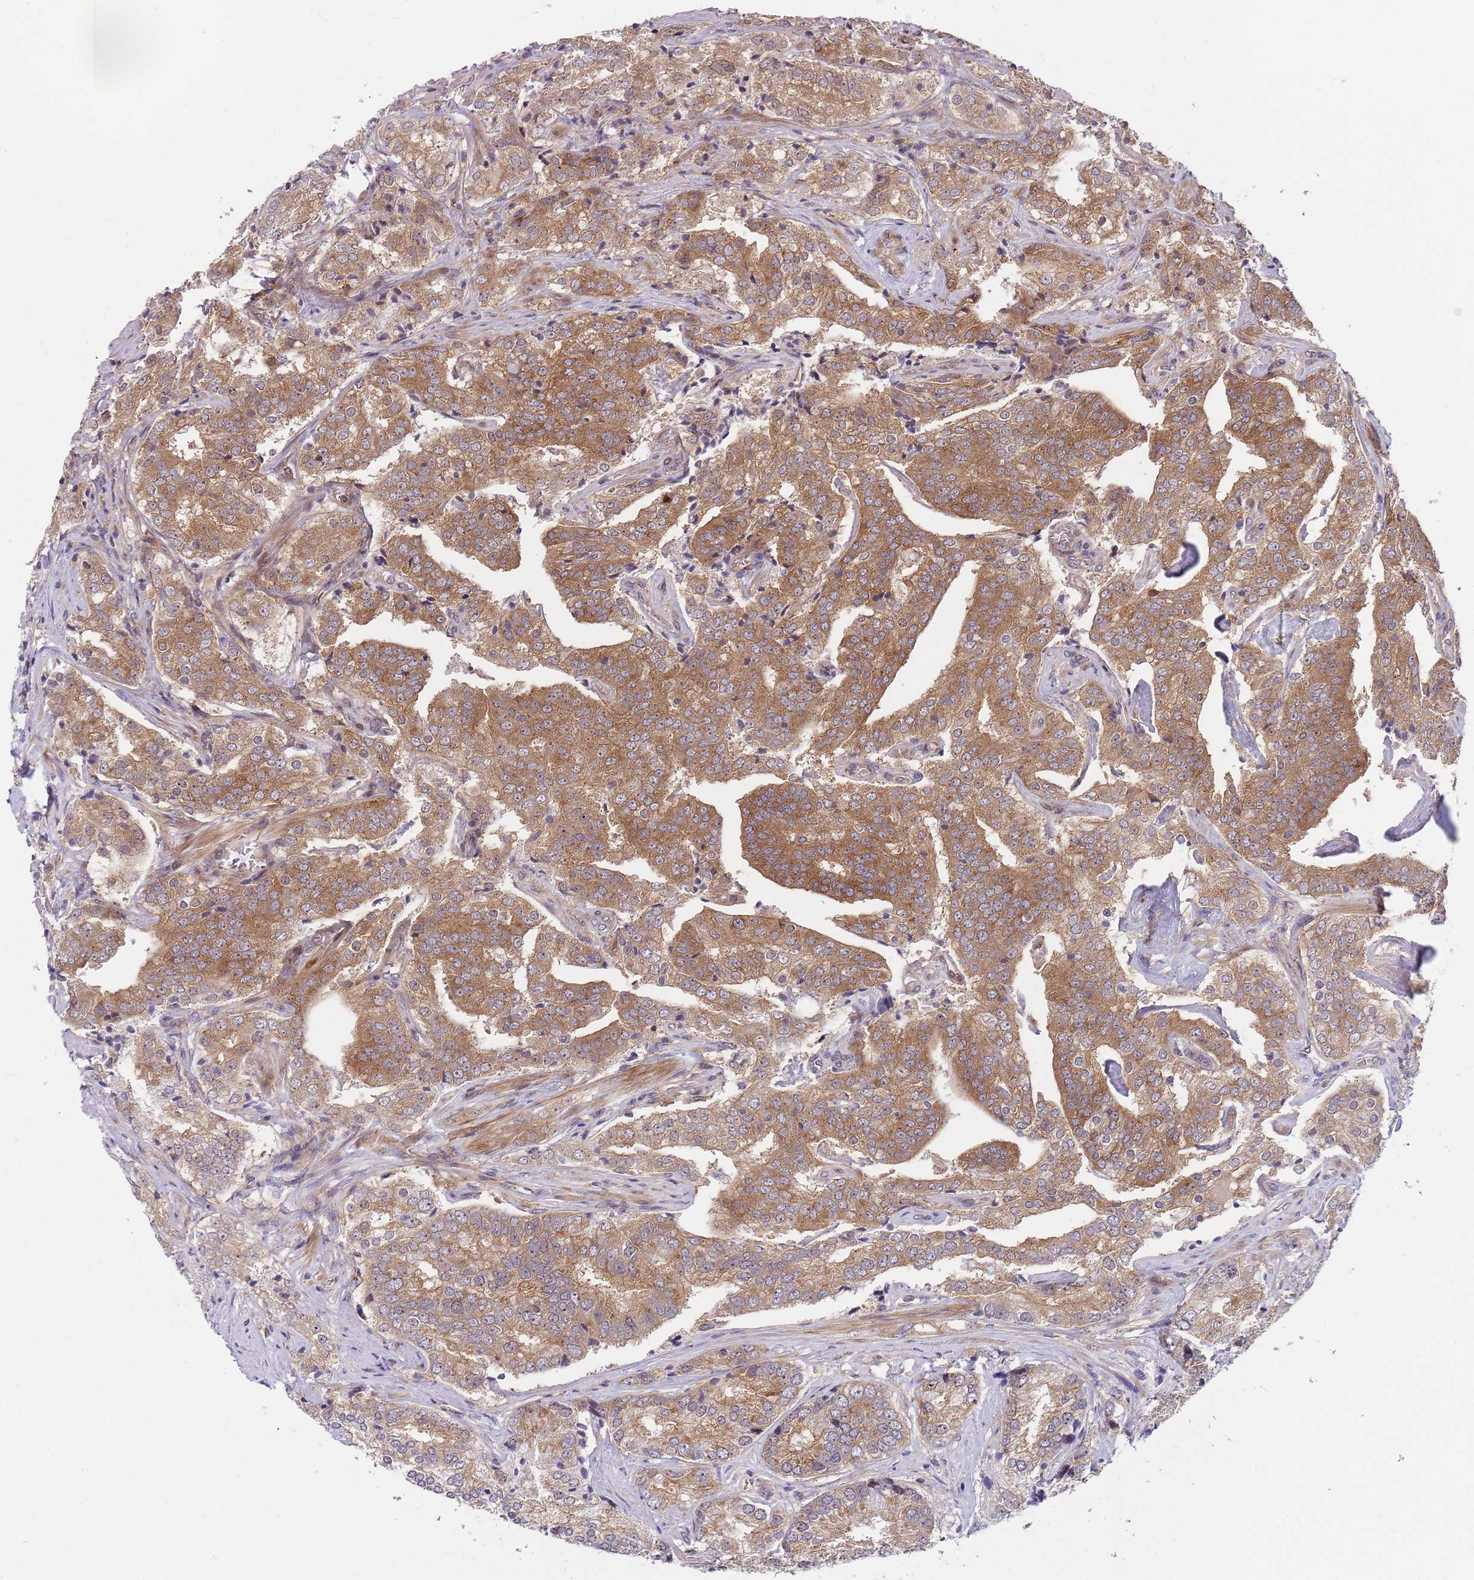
{"staining": {"intensity": "moderate", "quantity": ">75%", "location": "cytoplasmic/membranous"}, "tissue": "prostate cancer", "cell_type": "Tumor cells", "image_type": "cancer", "snomed": [{"axis": "morphology", "description": "Adenocarcinoma, High grade"}, {"axis": "topography", "description": "Prostate"}], "caption": "Immunohistochemistry (IHC) (DAB (3,3'-diaminobenzidine)) staining of high-grade adenocarcinoma (prostate) demonstrates moderate cytoplasmic/membranous protein staining in approximately >75% of tumor cells. (Stains: DAB in brown, nuclei in blue, Microscopy: brightfield microscopy at high magnification).", "gene": "GGA1", "patient": {"sex": "male", "age": 63}}